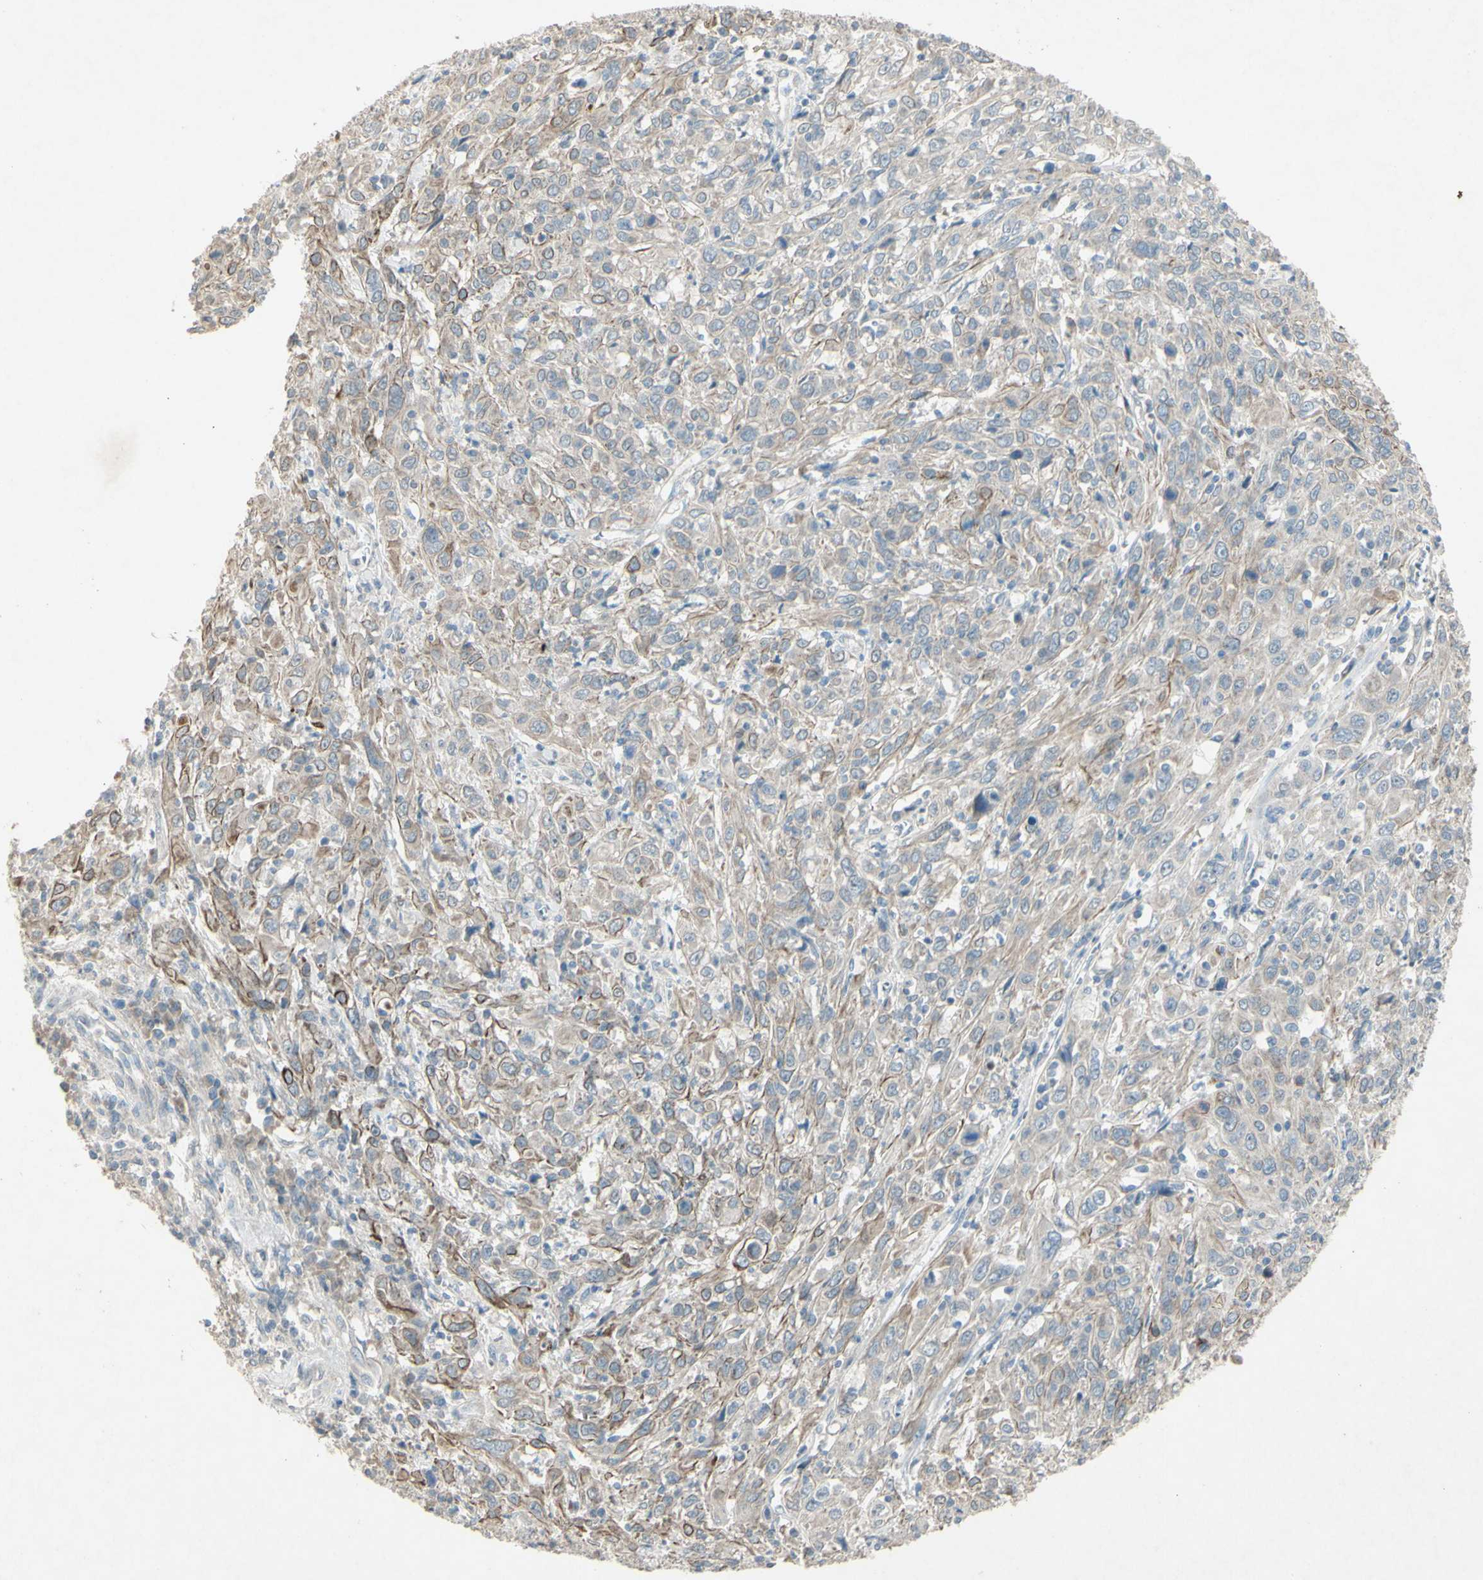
{"staining": {"intensity": "weak", "quantity": "25%-75%", "location": "cytoplasmic/membranous"}, "tissue": "cervical cancer", "cell_type": "Tumor cells", "image_type": "cancer", "snomed": [{"axis": "morphology", "description": "Squamous cell carcinoma, NOS"}, {"axis": "topography", "description": "Cervix"}], "caption": "An IHC image of neoplastic tissue is shown. Protein staining in brown highlights weak cytoplasmic/membranous positivity in squamous cell carcinoma (cervical) within tumor cells.", "gene": "TIMM21", "patient": {"sex": "female", "age": 46}}